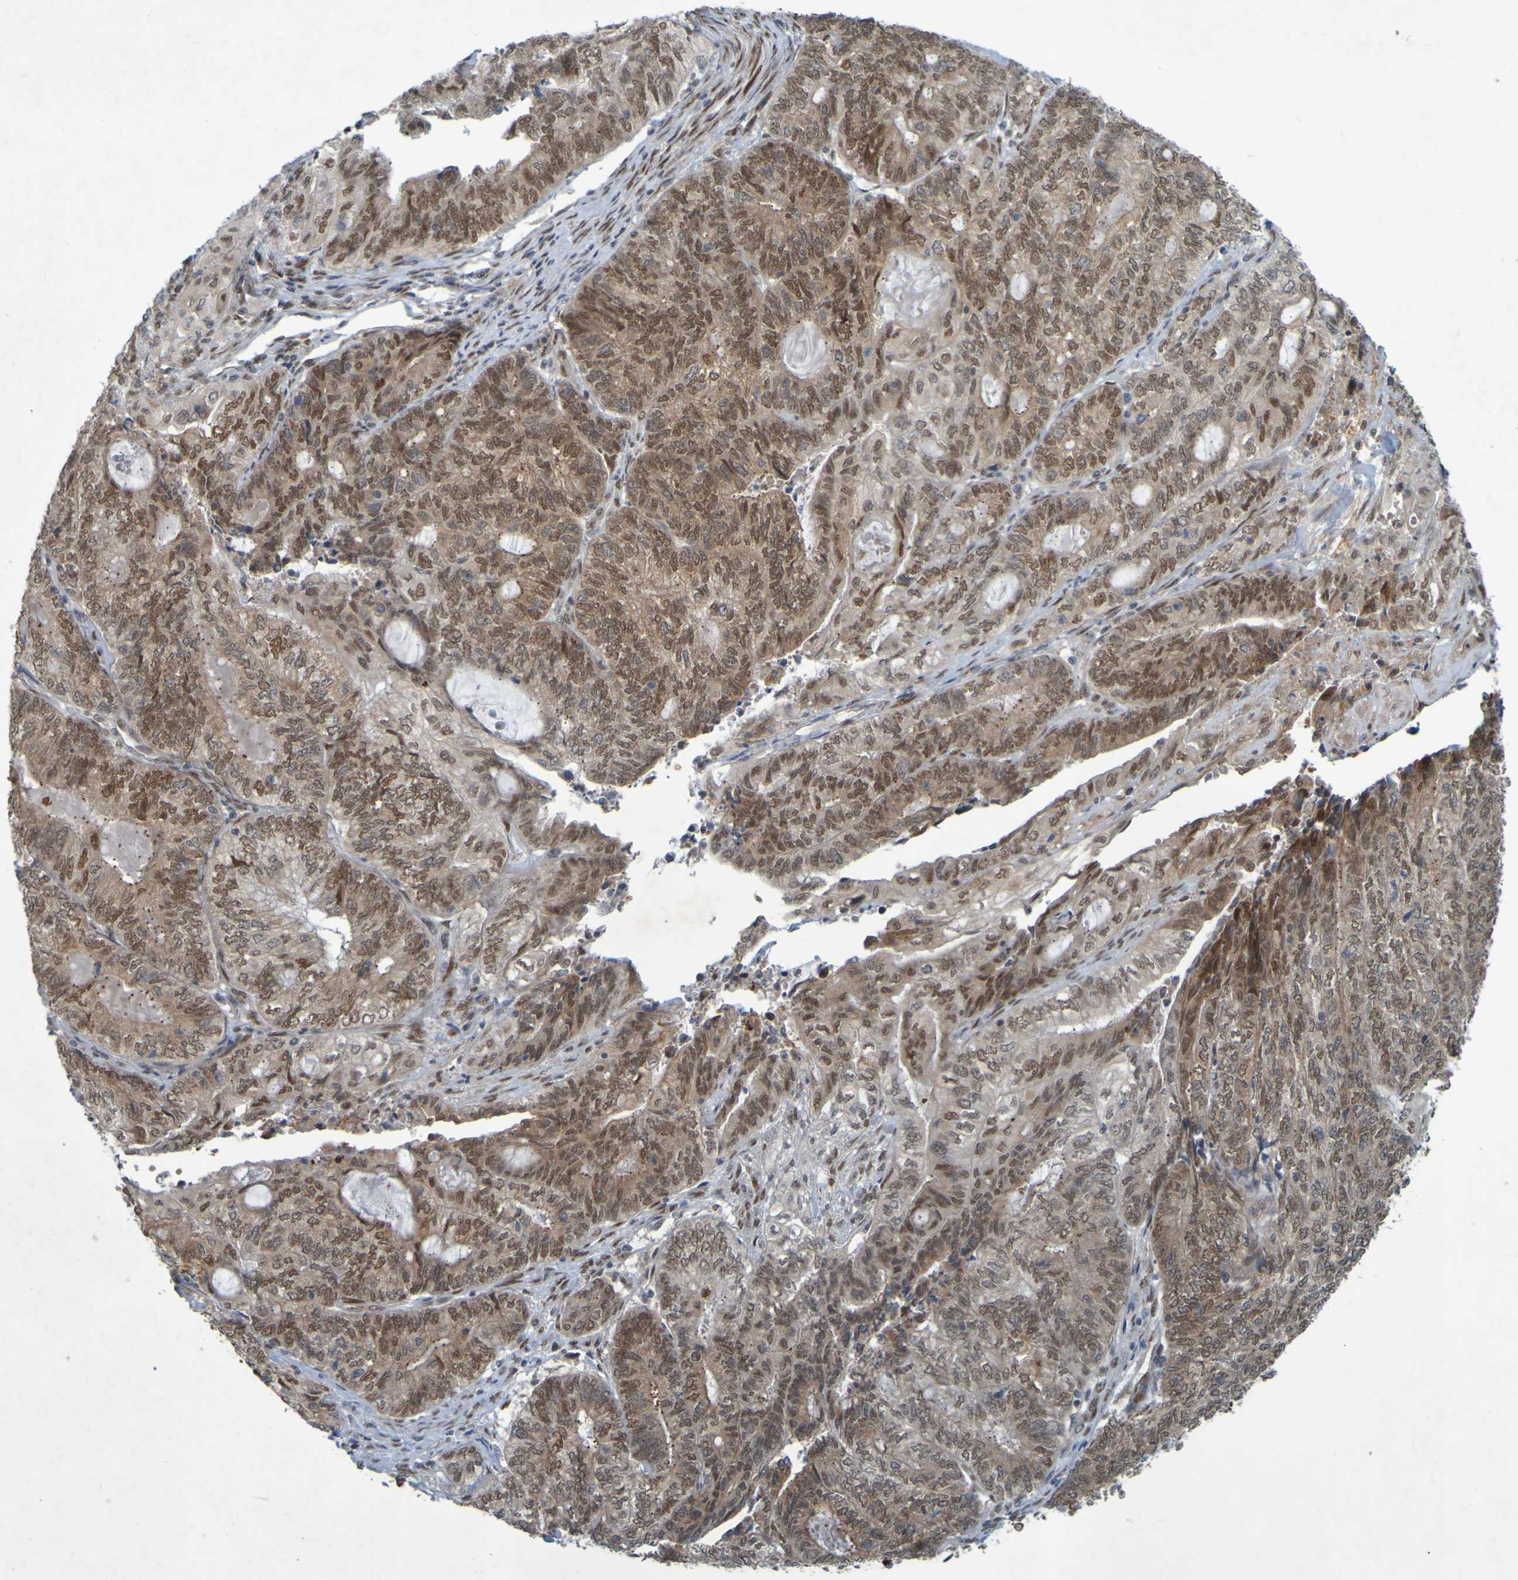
{"staining": {"intensity": "moderate", "quantity": ">75%", "location": "cytoplasmic/membranous,nuclear"}, "tissue": "endometrial cancer", "cell_type": "Tumor cells", "image_type": "cancer", "snomed": [{"axis": "morphology", "description": "Adenocarcinoma, NOS"}, {"axis": "topography", "description": "Uterus"}, {"axis": "topography", "description": "Endometrium"}], "caption": "Human endometrial cancer (adenocarcinoma) stained for a protein (brown) displays moderate cytoplasmic/membranous and nuclear positive staining in approximately >75% of tumor cells.", "gene": "MCPH1", "patient": {"sex": "female", "age": 70}}